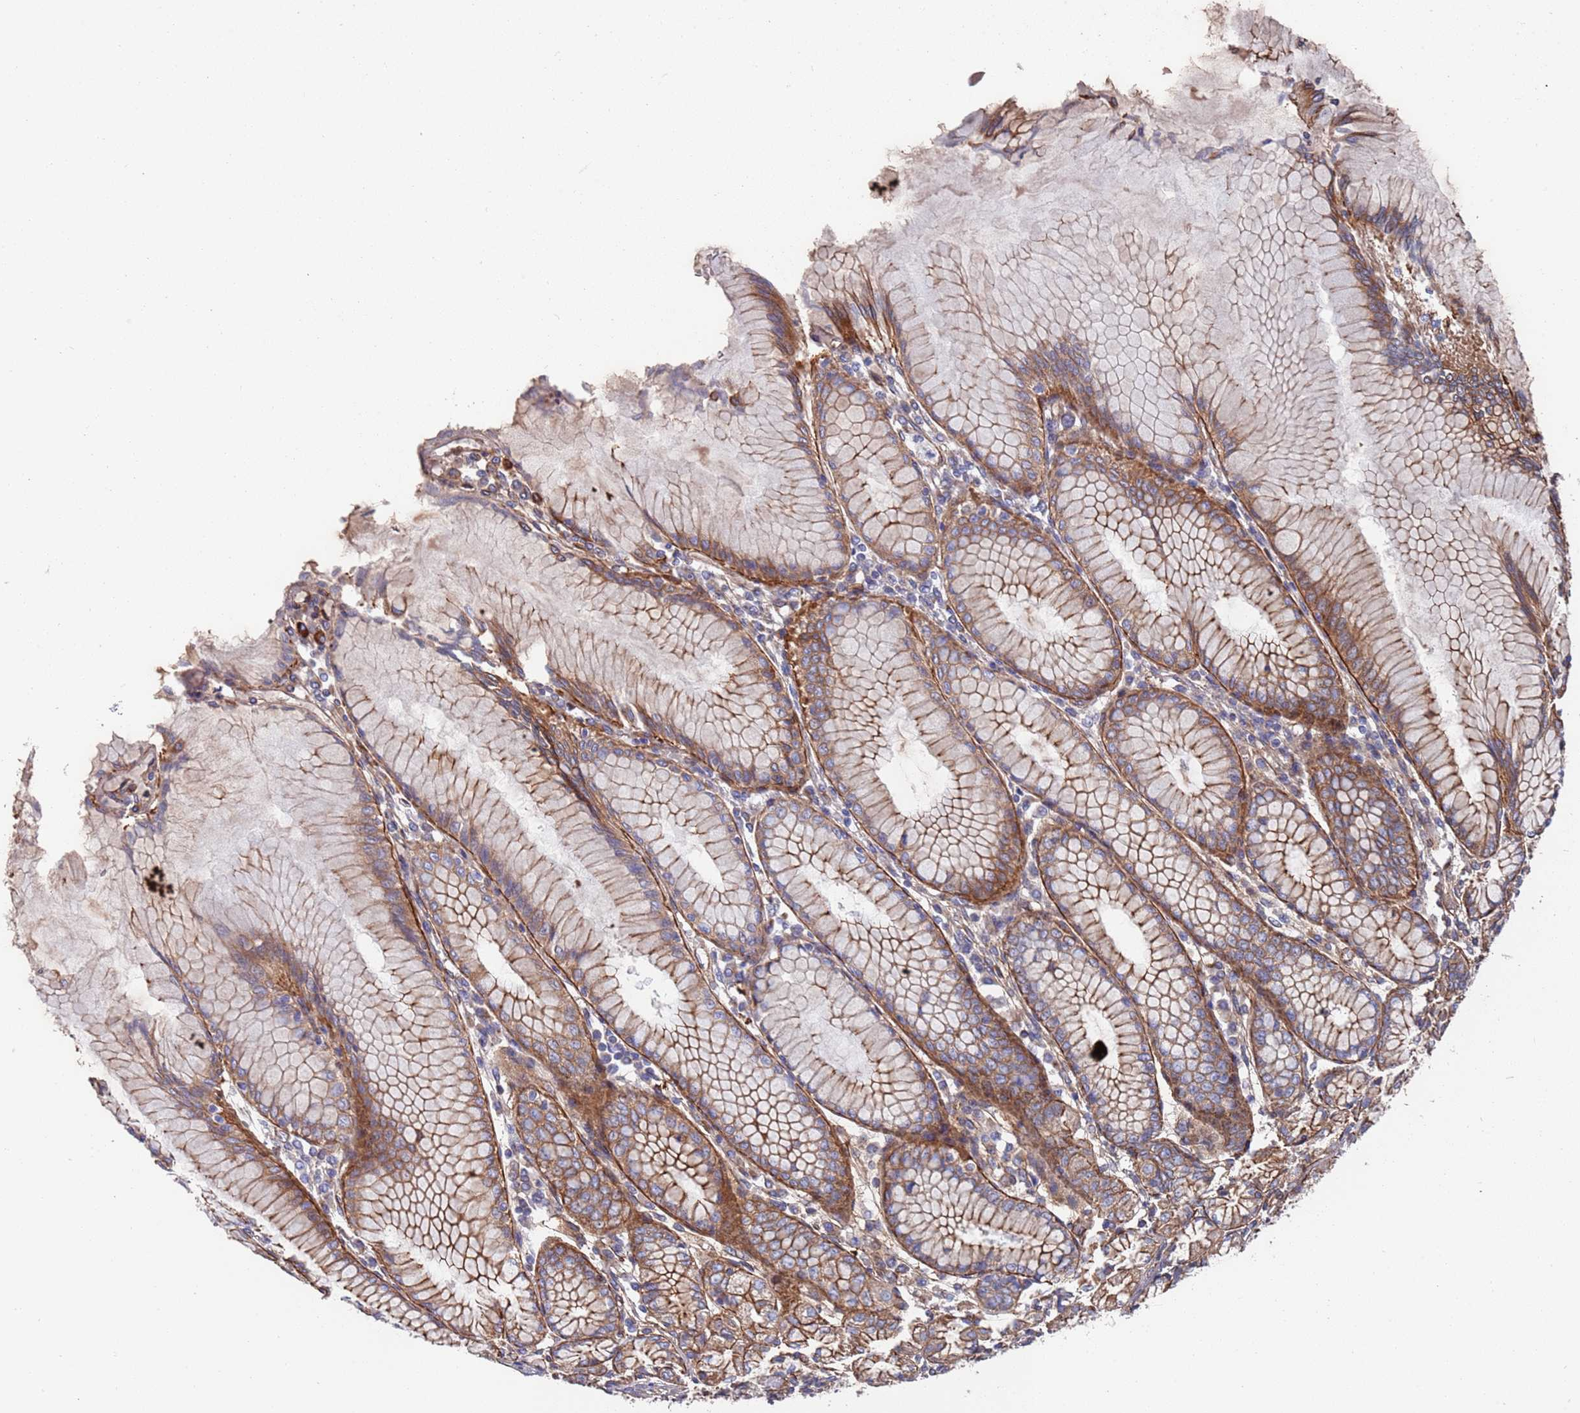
{"staining": {"intensity": "moderate", "quantity": ">75%", "location": "cytoplasmic/membranous"}, "tissue": "stomach", "cell_type": "Glandular cells", "image_type": "normal", "snomed": [{"axis": "morphology", "description": "Normal tissue, NOS"}, {"axis": "topography", "description": "Stomach"}], "caption": "IHC (DAB (3,3'-diaminobenzidine)) staining of normal human stomach shows moderate cytoplasmic/membranous protein staining in approximately >75% of glandular cells.", "gene": "JAKMIP2", "patient": {"sex": "female", "age": 57}}